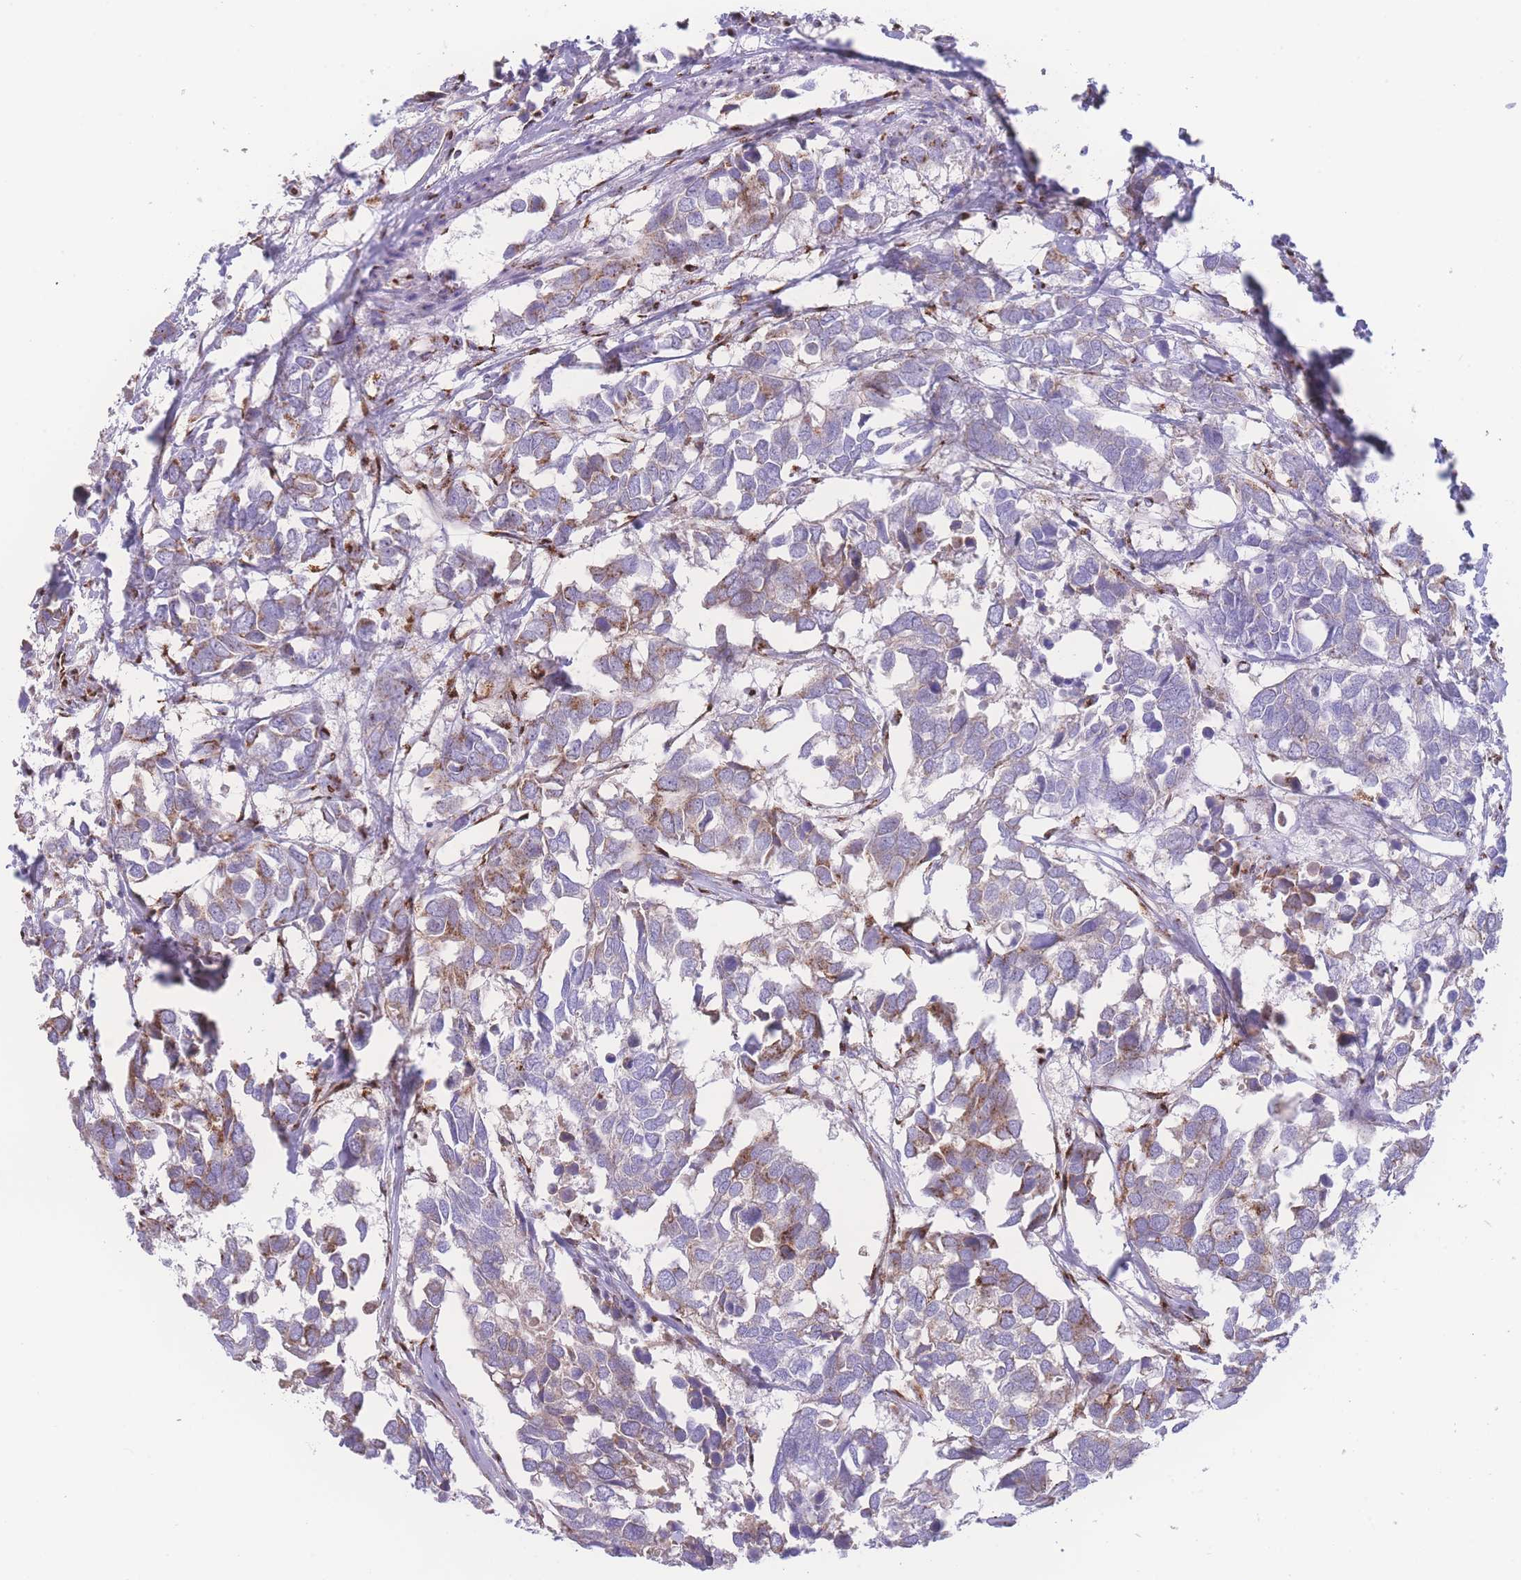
{"staining": {"intensity": "moderate", "quantity": "25%-75%", "location": "cytoplasmic/membranous"}, "tissue": "breast cancer", "cell_type": "Tumor cells", "image_type": "cancer", "snomed": [{"axis": "morphology", "description": "Duct carcinoma"}, {"axis": "topography", "description": "Breast"}], "caption": "Immunohistochemistry (IHC) (DAB (3,3'-diaminobenzidine)) staining of human intraductal carcinoma (breast) exhibits moderate cytoplasmic/membranous protein positivity in approximately 25%-75% of tumor cells.", "gene": "GOLM2", "patient": {"sex": "female", "age": 83}}